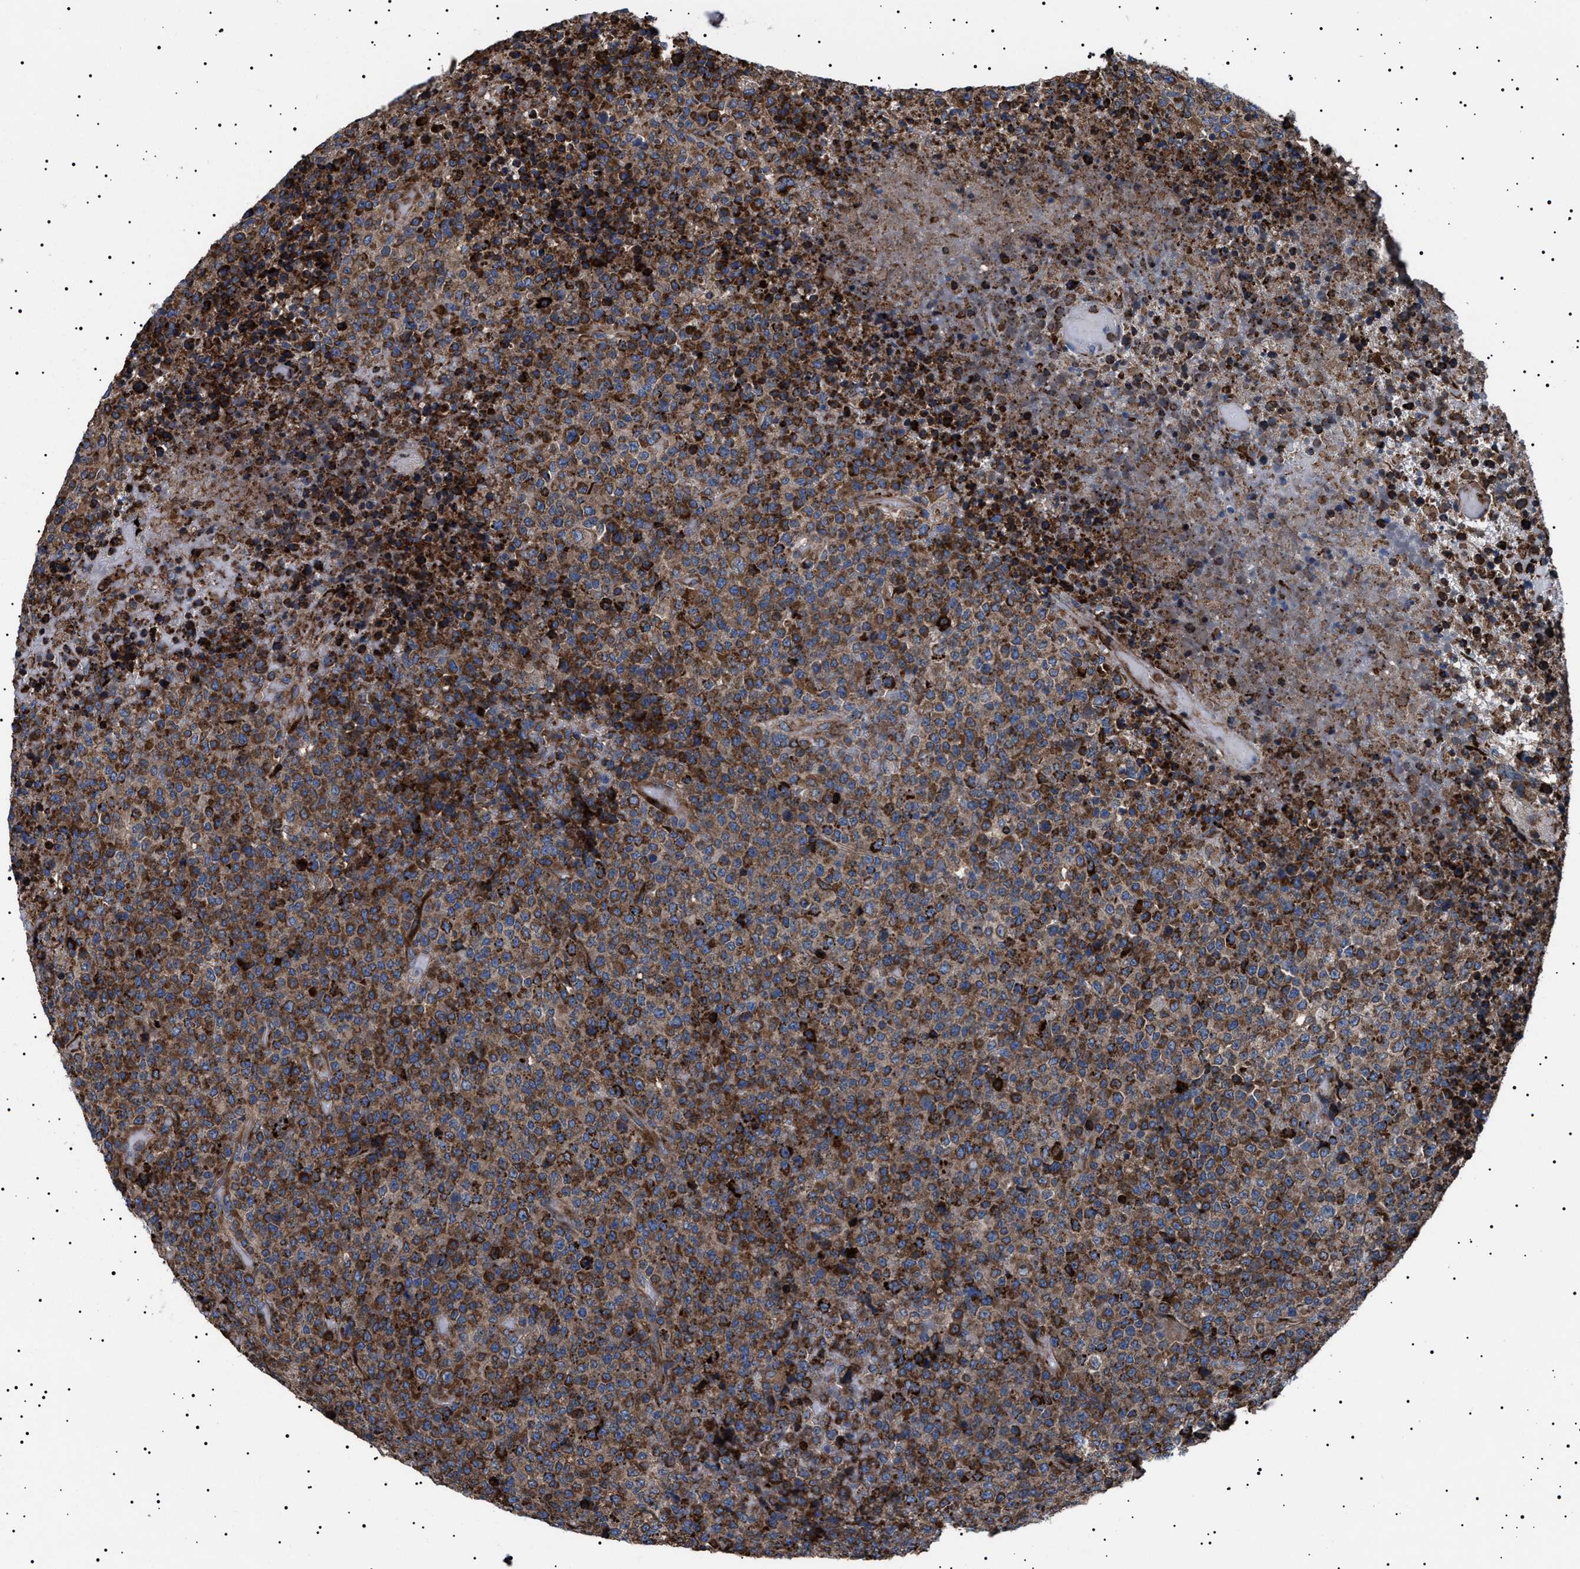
{"staining": {"intensity": "moderate", "quantity": ">75%", "location": "cytoplasmic/membranous"}, "tissue": "lymphoma", "cell_type": "Tumor cells", "image_type": "cancer", "snomed": [{"axis": "morphology", "description": "Malignant lymphoma, non-Hodgkin's type, High grade"}, {"axis": "topography", "description": "Lymph node"}], "caption": "Human lymphoma stained with a protein marker reveals moderate staining in tumor cells.", "gene": "TOP1MT", "patient": {"sex": "male", "age": 13}}